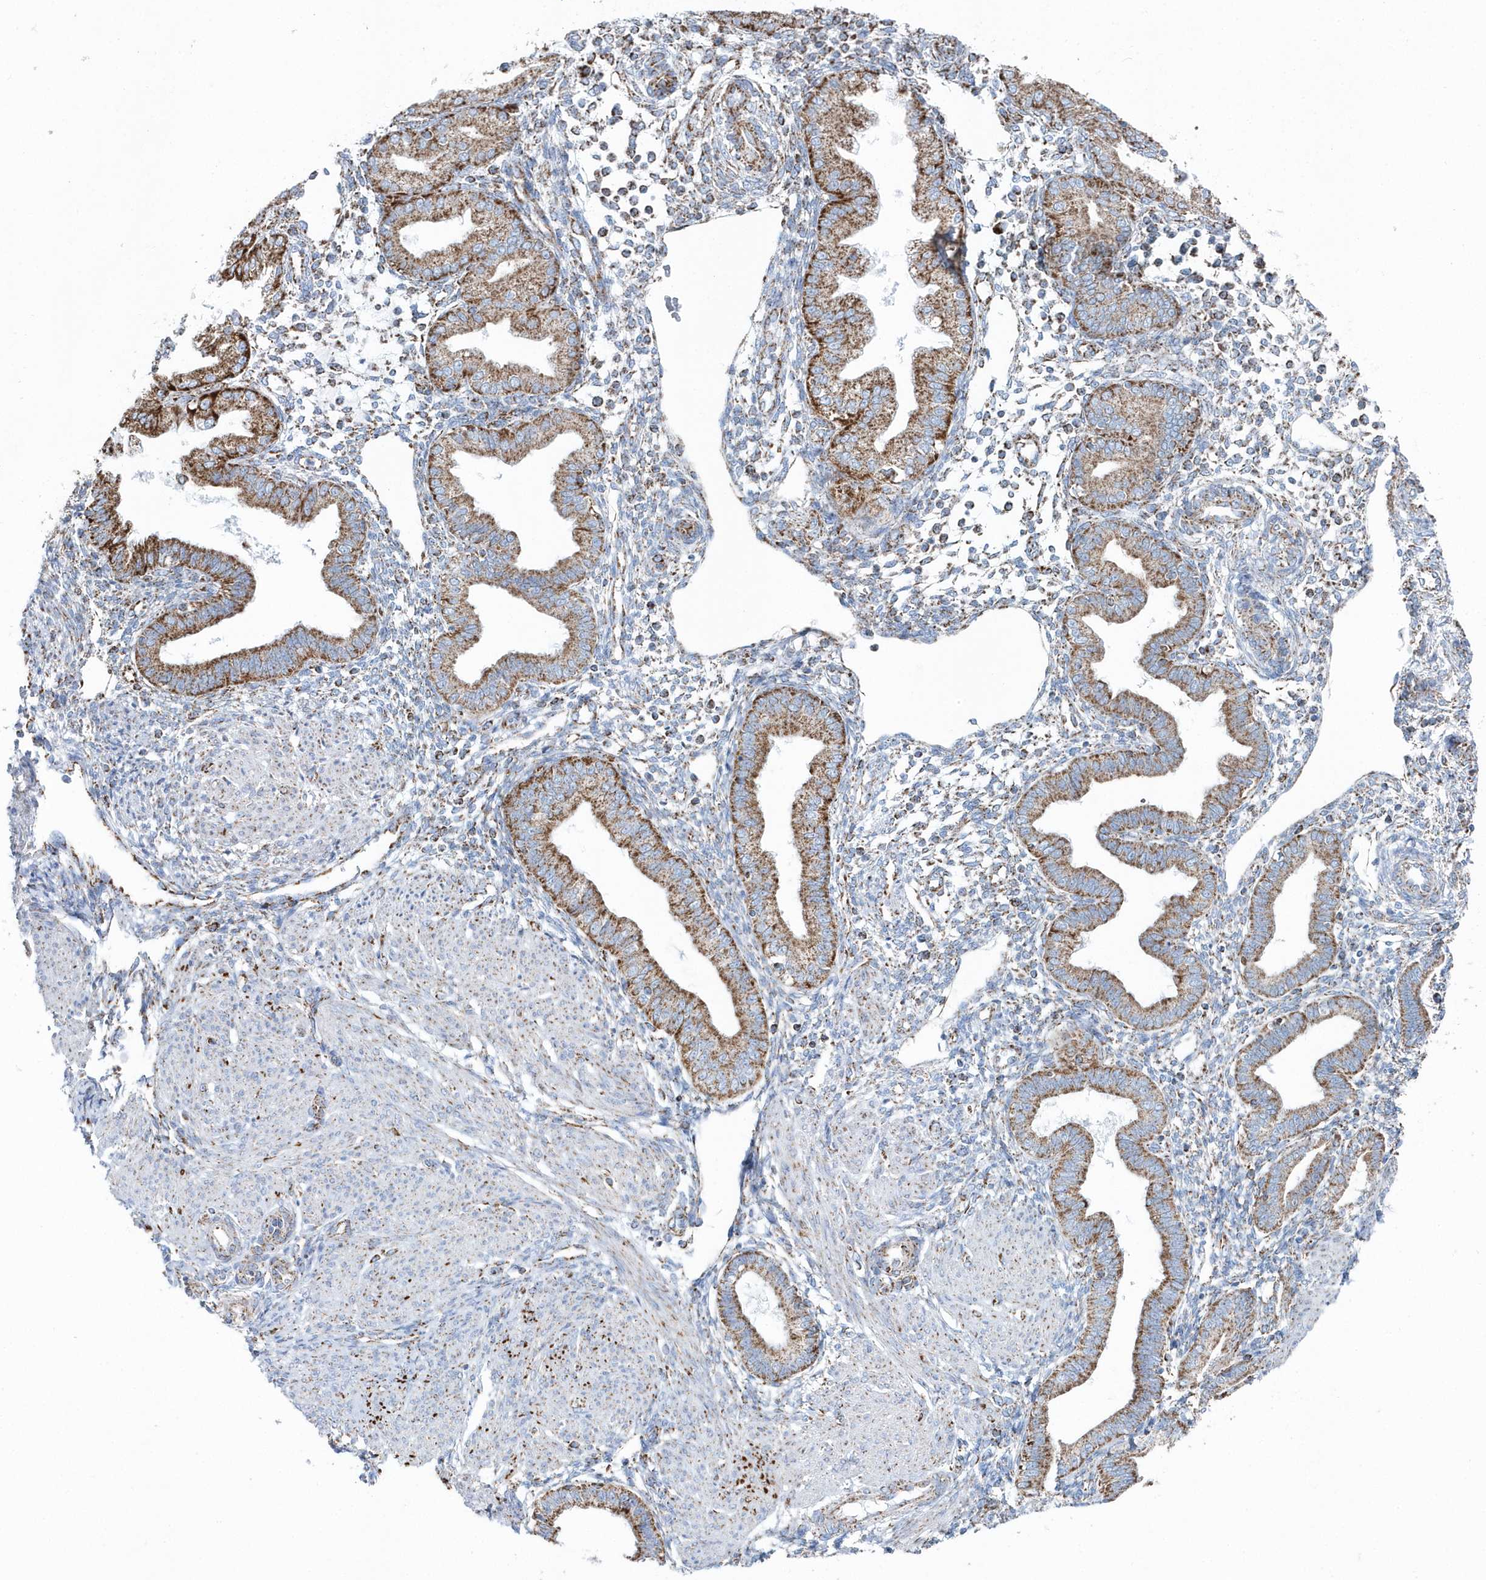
{"staining": {"intensity": "moderate", "quantity": "25%-75%", "location": "cytoplasmic/membranous"}, "tissue": "endometrium", "cell_type": "Cells in endometrial stroma", "image_type": "normal", "snomed": [{"axis": "morphology", "description": "Normal tissue, NOS"}, {"axis": "topography", "description": "Endometrium"}], "caption": "High-power microscopy captured an immunohistochemistry (IHC) micrograph of normal endometrium, revealing moderate cytoplasmic/membranous expression in approximately 25%-75% of cells in endometrial stroma.", "gene": "TMCO6", "patient": {"sex": "female", "age": 53}}